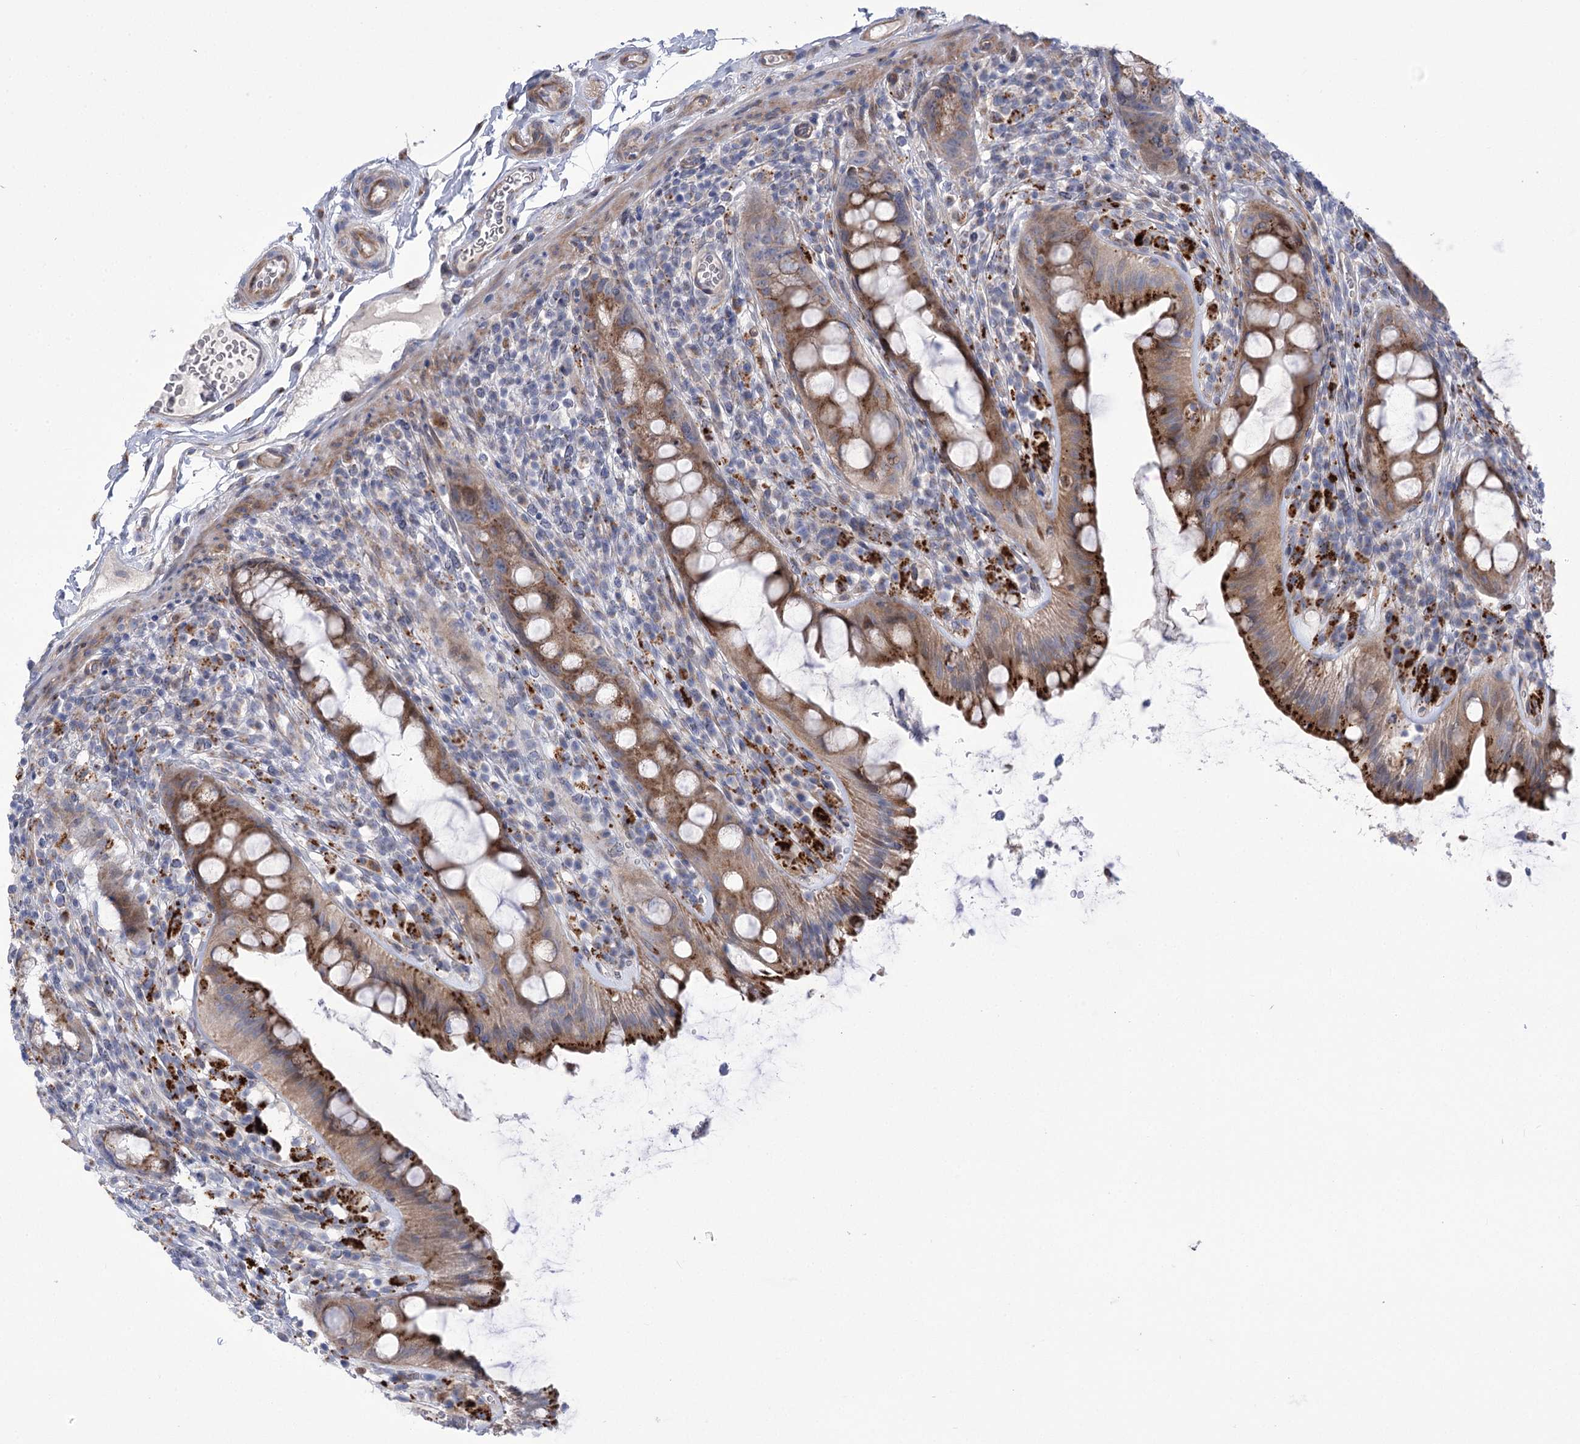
{"staining": {"intensity": "moderate", "quantity": ">75%", "location": "cytoplasmic/membranous"}, "tissue": "rectum", "cell_type": "Glandular cells", "image_type": "normal", "snomed": [{"axis": "morphology", "description": "Normal tissue, NOS"}, {"axis": "topography", "description": "Rectum"}], "caption": "A photomicrograph of rectum stained for a protein displays moderate cytoplasmic/membranous brown staining in glandular cells.", "gene": "NME7", "patient": {"sex": "female", "age": 57}}